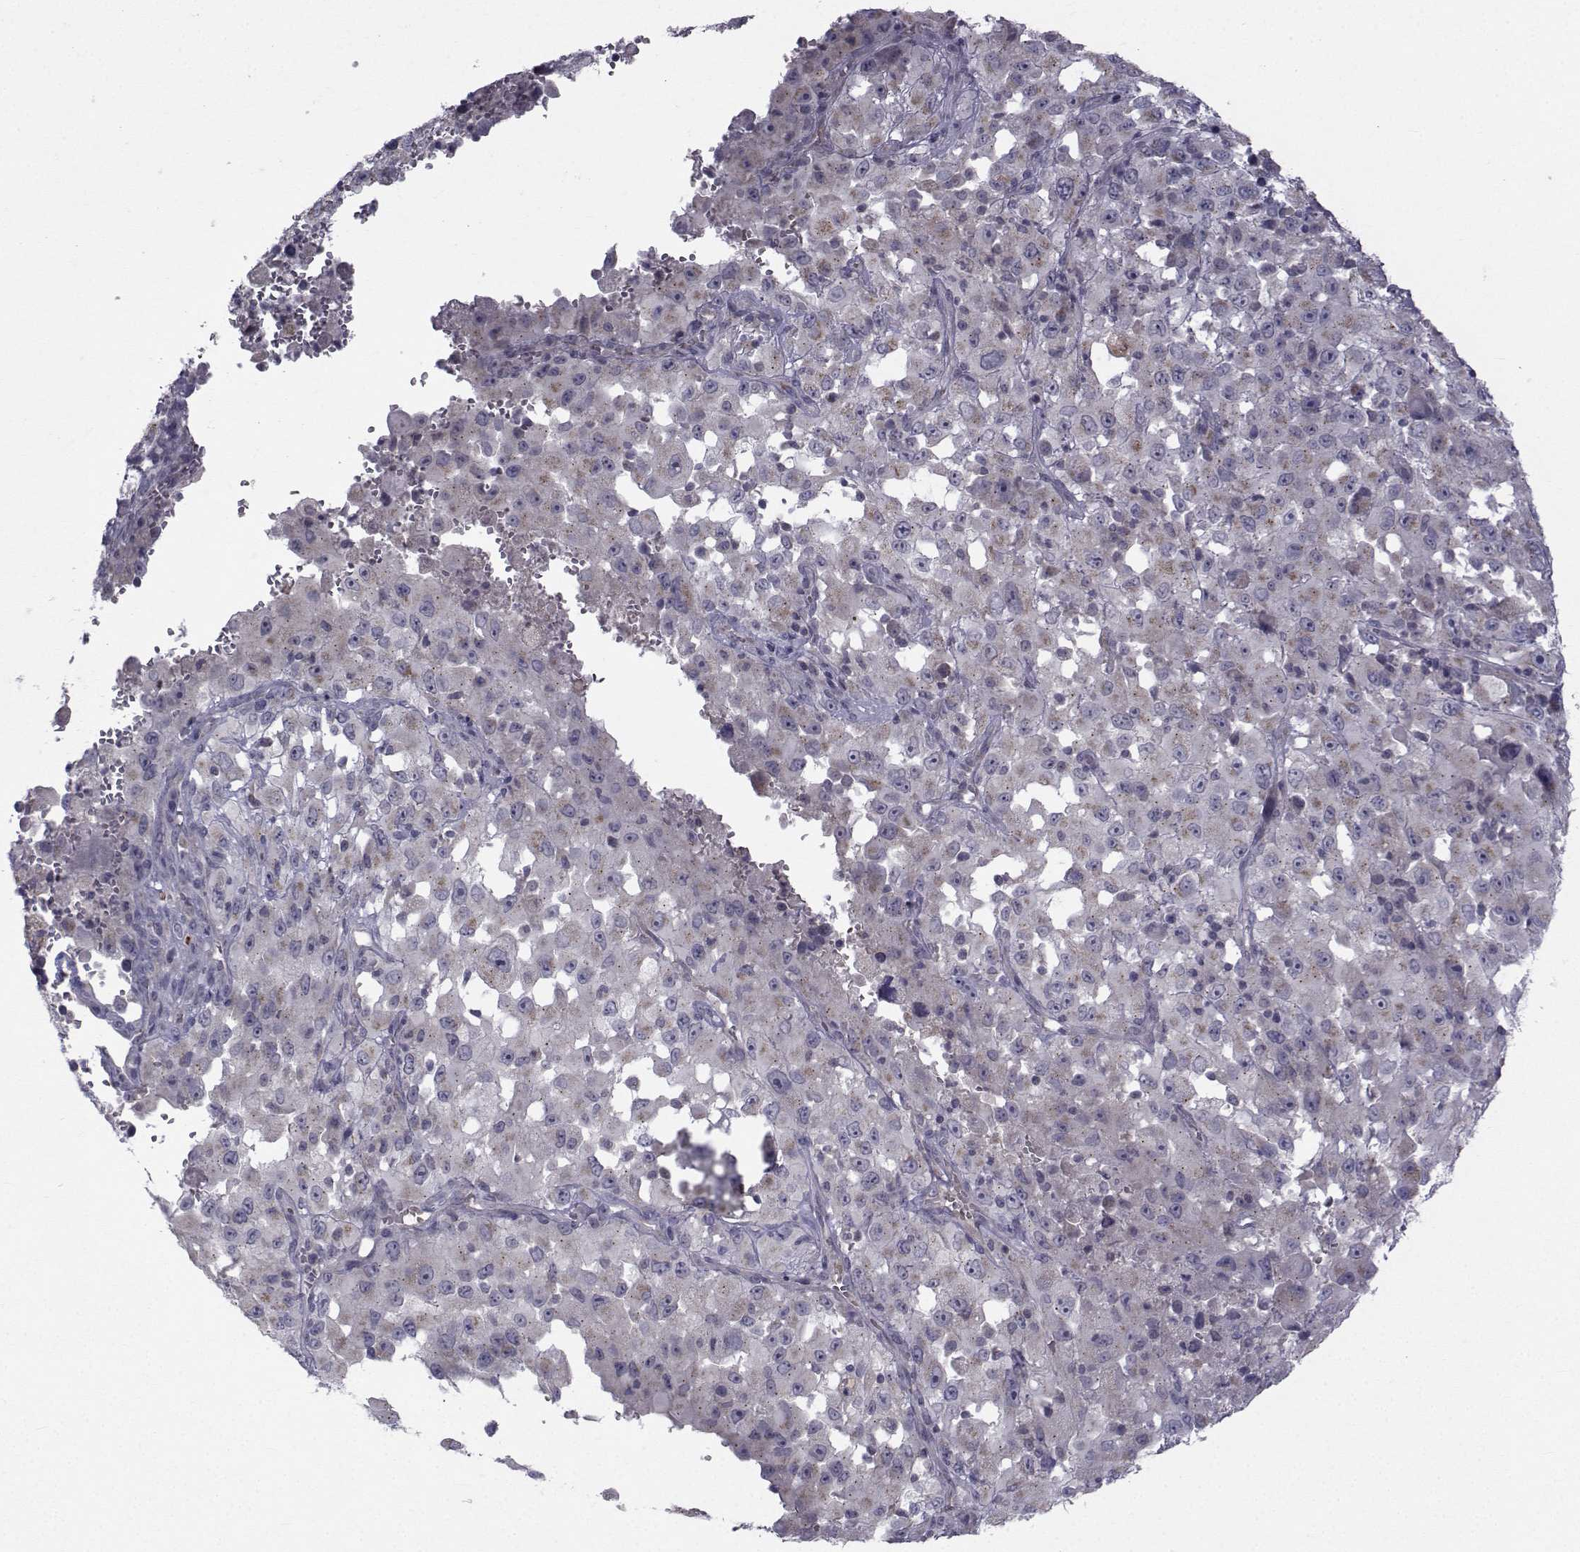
{"staining": {"intensity": "negative", "quantity": "none", "location": "none"}, "tissue": "melanoma", "cell_type": "Tumor cells", "image_type": "cancer", "snomed": [{"axis": "morphology", "description": "Malignant melanoma, Metastatic site"}, {"axis": "topography", "description": "Soft tissue"}], "caption": "Tumor cells are negative for brown protein staining in malignant melanoma (metastatic site).", "gene": "ANGPT1", "patient": {"sex": "male", "age": 50}}